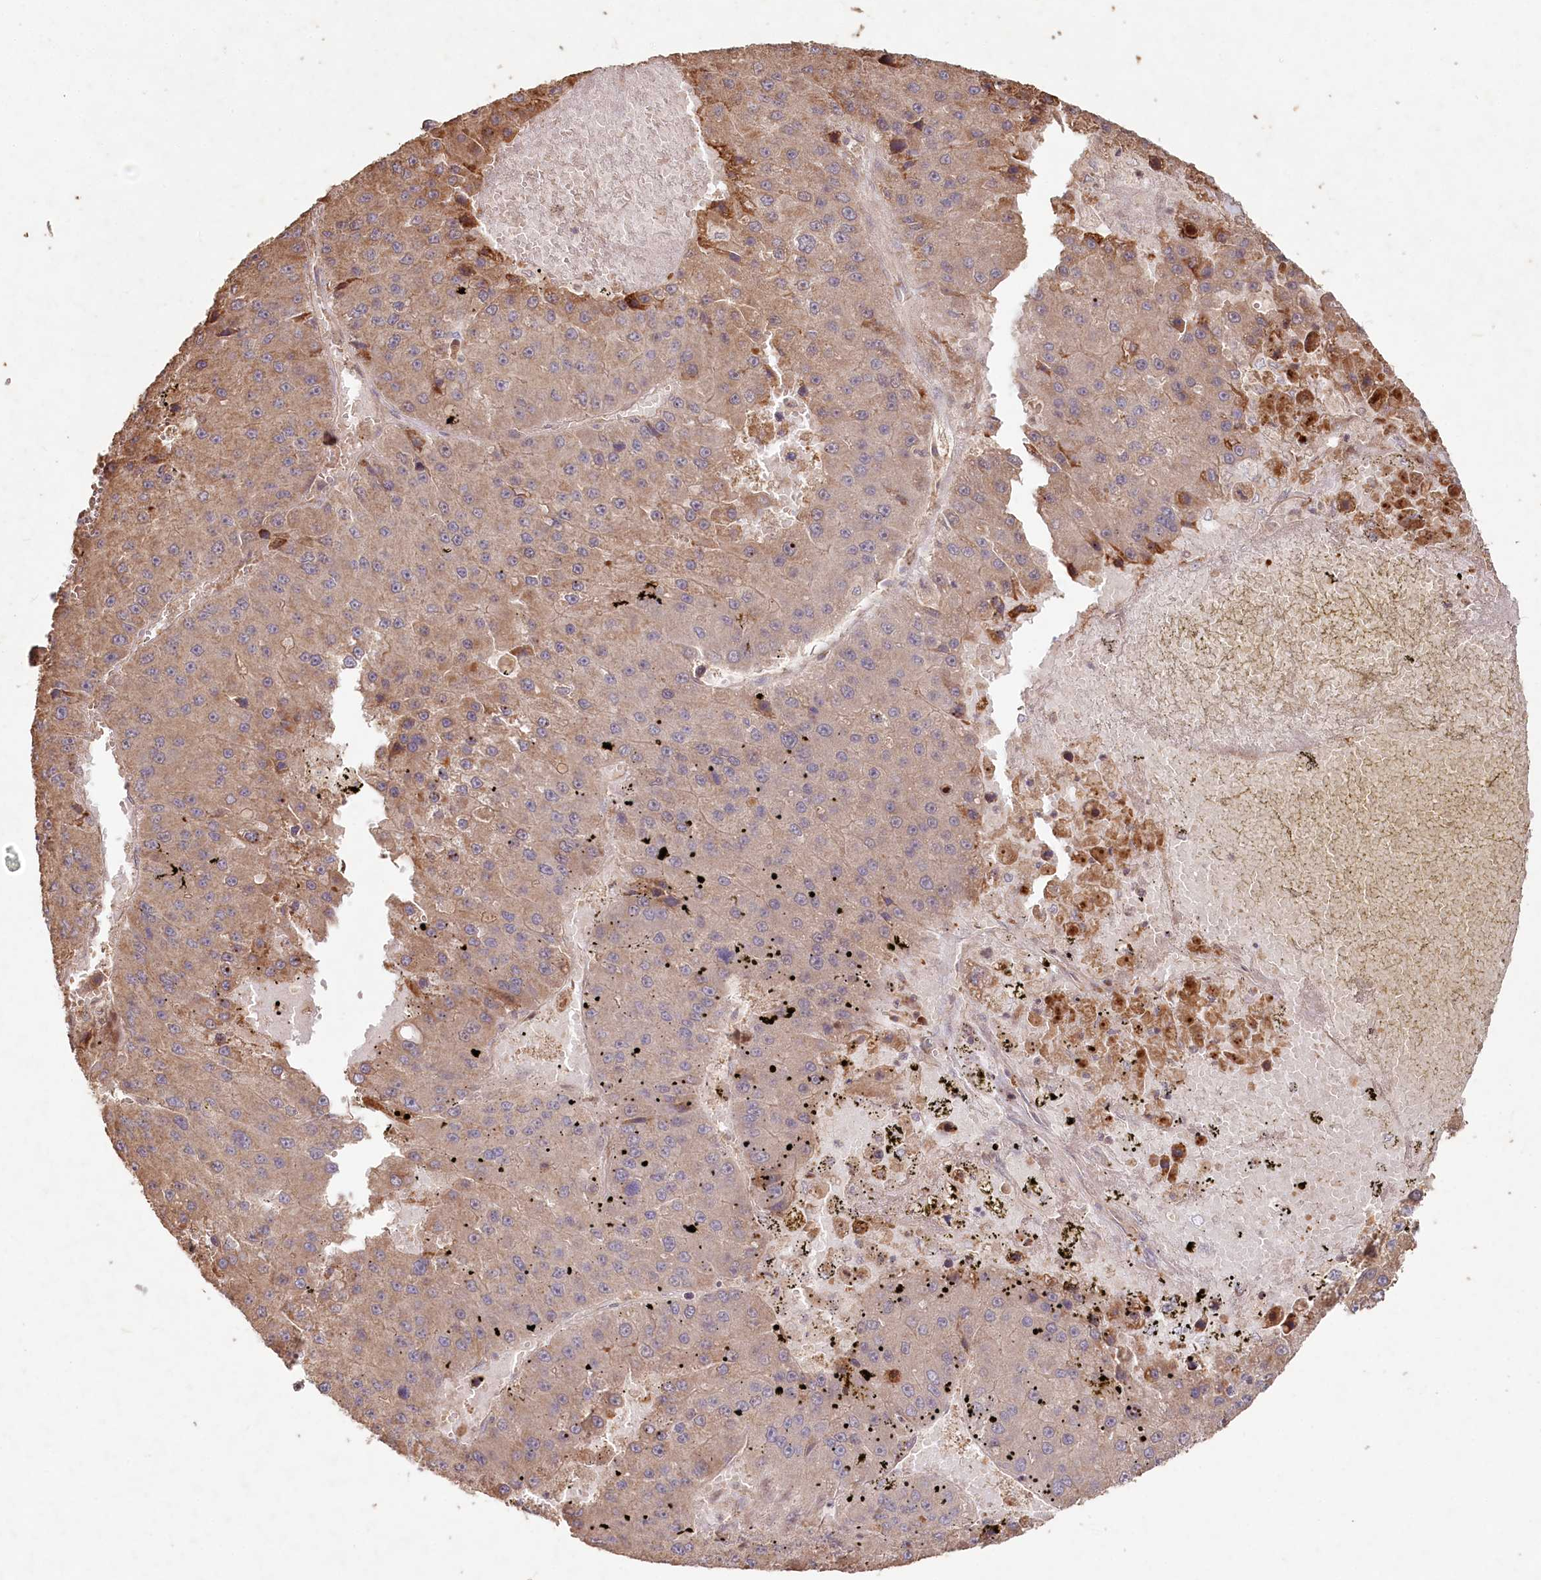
{"staining": {"intensity": "weak", "quantity": "<25%", "location": "cytoplasmic/membranous"}, "tissue": "liver cancer", "cell_type": "Tumor cells", "image_type": "cancer", "snomed": [{"axis": "morphology", "description": "Carcinoma, Hepatocellular, NOS"}, {"axis": "topography", "description": "Liver"}], "caption": "Immunohistochemistry image of liver hepatocellular carcinoma stained for a protein (brown), which exhibits no staining in tumor cells.", "gene": "HAL", "patient": {"sex": "female", "age": 73}}